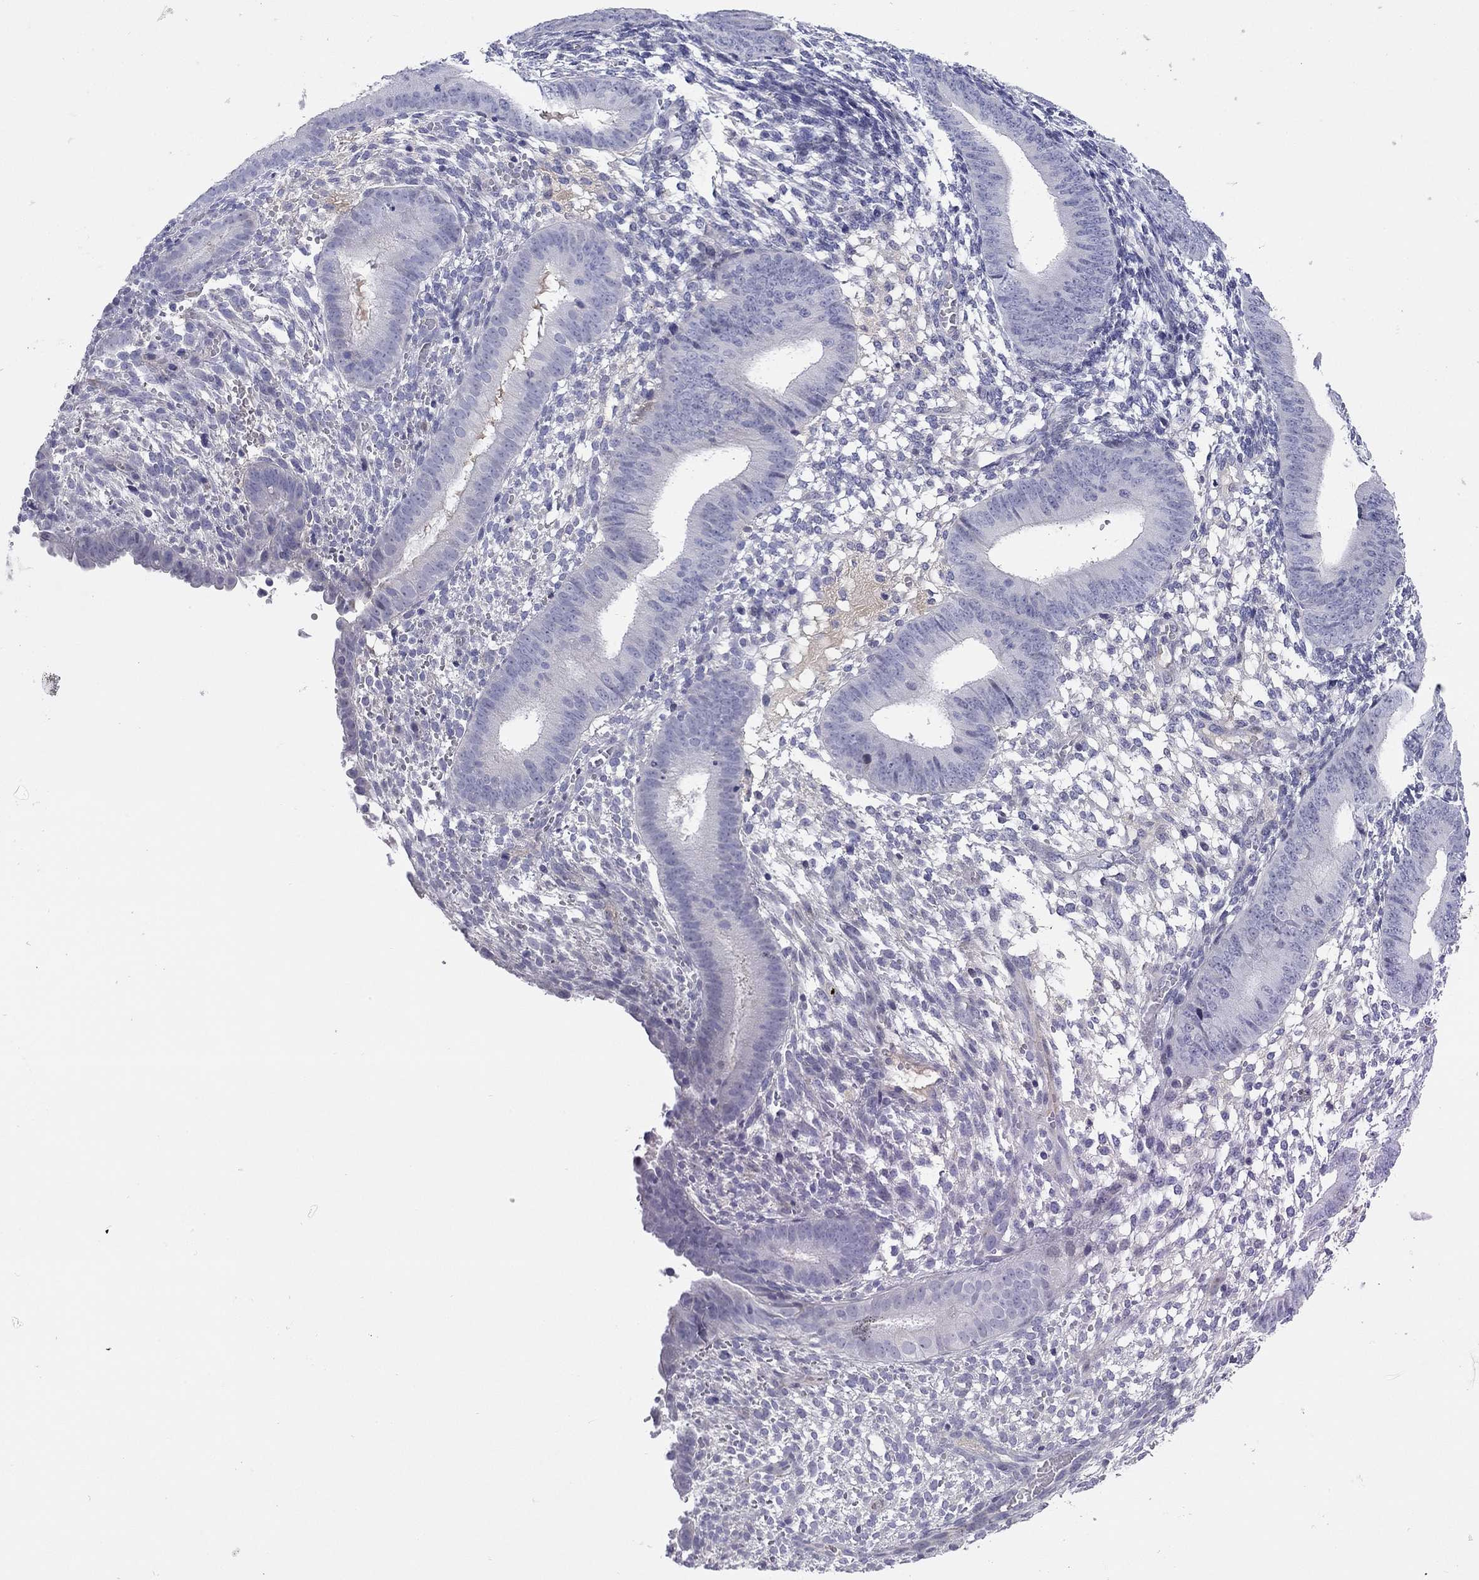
{"staining": {"intensity": "negative", "quantity": "none", "location": "none"}, "tissue": "endometrium", "cell_type": "Cells in endometrial stroma", "image_type": "normal", "snomed": [{"axis": "morphology", "description": "Normal tissue, NOS"}, {"axis": "topography", "description": "Endometrium"}], "caption": "This is an immunohistochemistry image of benign endometrium. There is no staining in cells in endometrial stroma.", "gene": "CMYA5", "patient": {"sex": "female", "age": 39}}